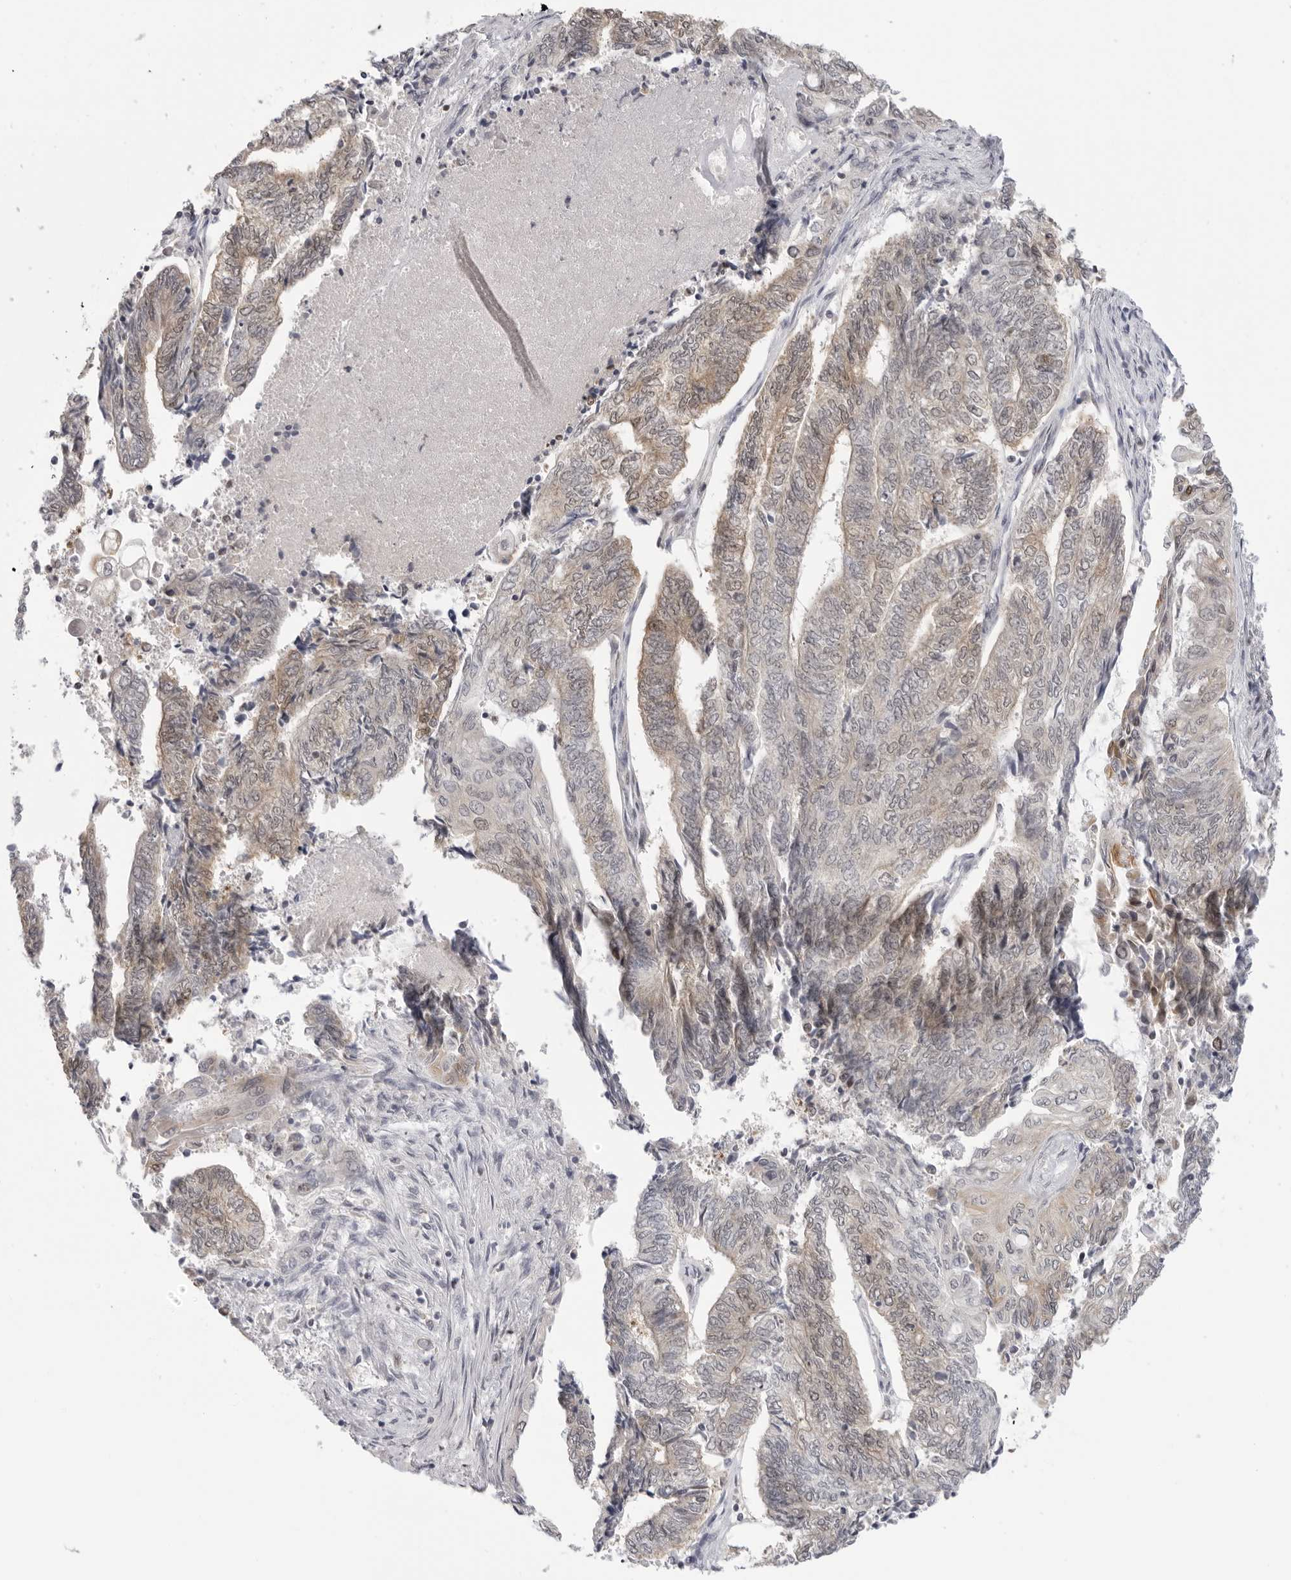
{"staining": {"intensity": "weak", "quantity": "25%-75%", "location": "nuclear"}, "tissue": "endometrial cancer", "cell_type": "Tumor cells", "image_type": "cancer", "snomed": [{"axis": "morphology", "description": "Adenocarcinoma, NOS"}, {"axis": "topography", "description": "Uterus"}, {"axis": "topography", "description": "Endometrium"}], "caption": "Immunohistochemical staining of human adenocarcinoma (endometrial) demonstrates low levels of weak nuclear protein staining in approximately 25%-75% of tumor cells.", "gene": "RPA2", "patient": {"sex": "female", "age": 70}}